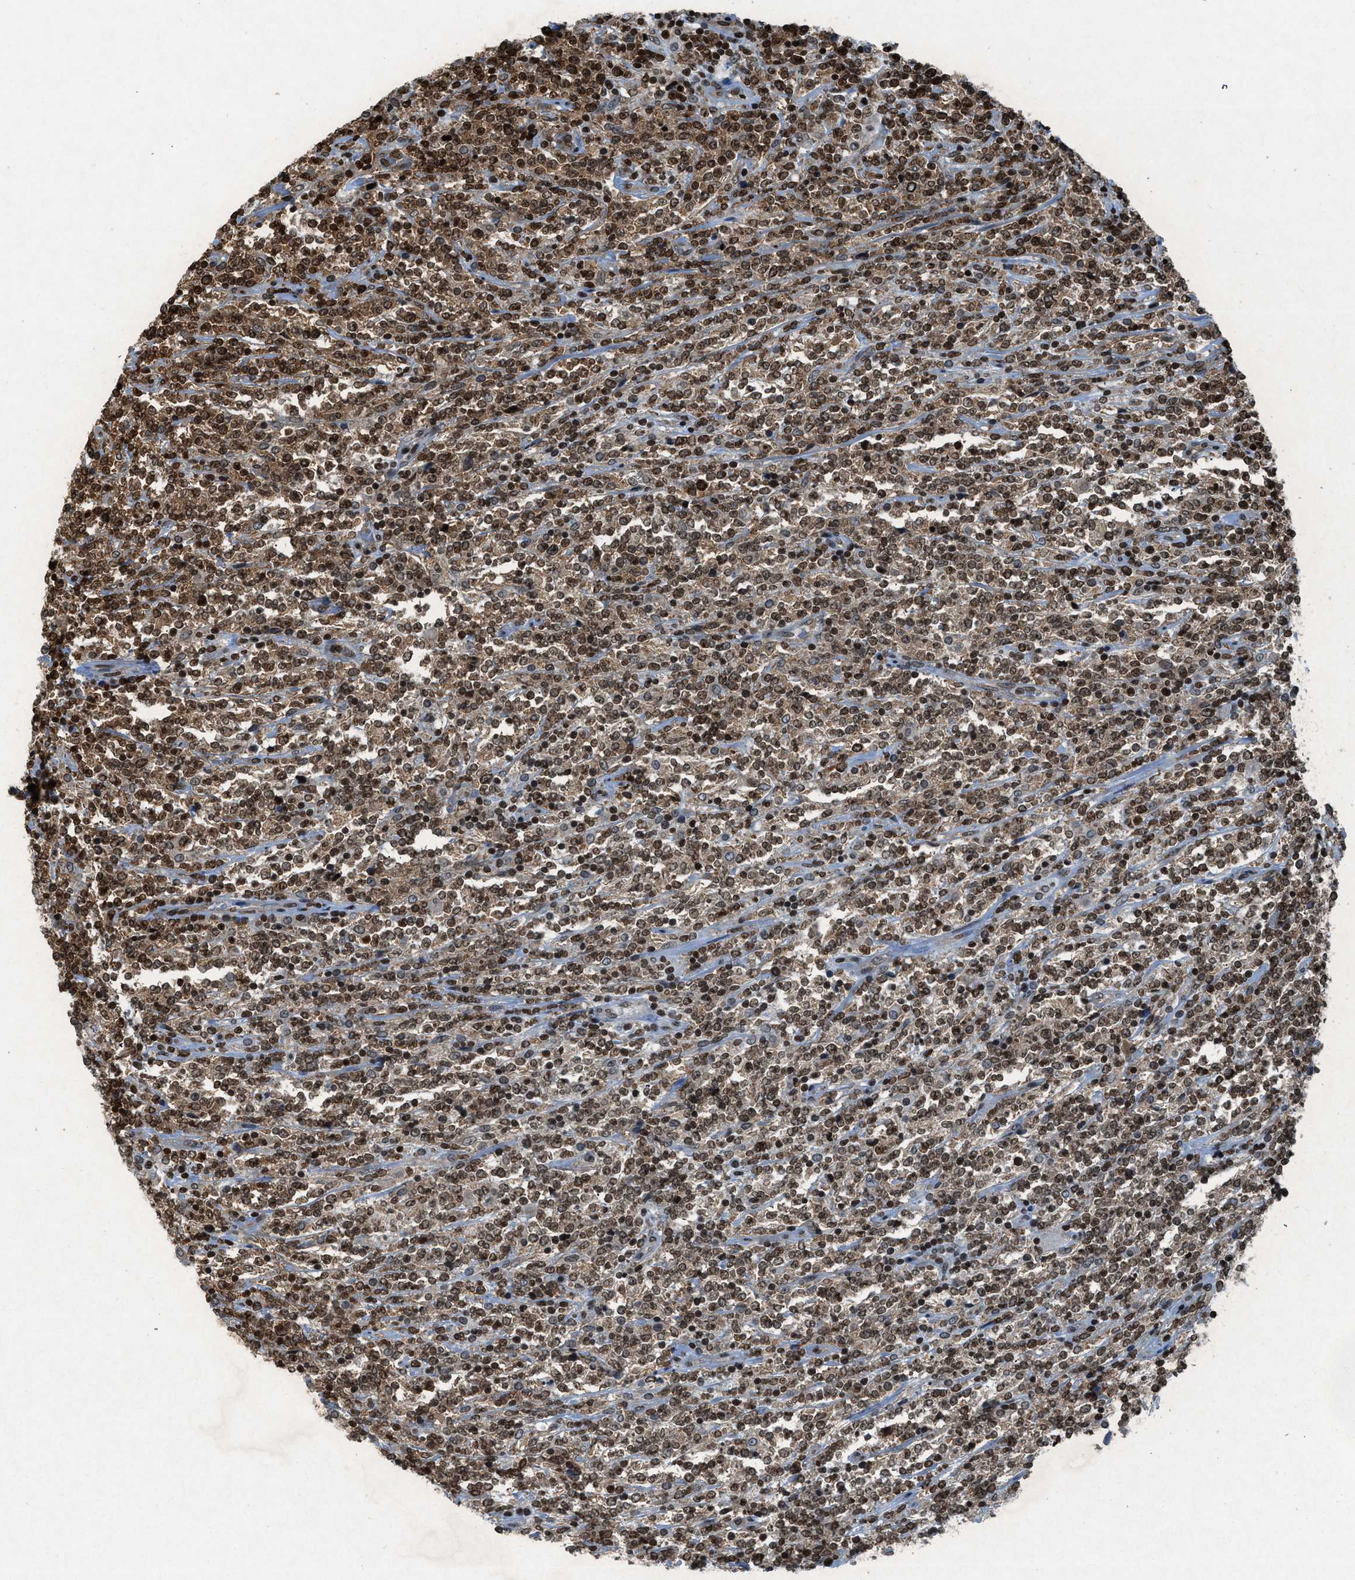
{"staining": {"intensity": "moderate", "quantity": ">75%", "location": "cytoplasmic/membranous,nuclear"}, "tissue": "lymphoma", "cell_type": "Tumor cells", "image_type": "cancer", "snomed": [{"axis": "morphology", "description": "Malignant lymphoma, non-Hodgkin's type, High grade"}, {"axis": "topography", "description": "Soft tissue"}], "caption": "High-grade malignant lymphoma, non-Hodgkin's type stained with a protein marker displays moderate staining in tumor cells.", "gene": "NXF1", "patient": {"sex": "male", "age": 18}}